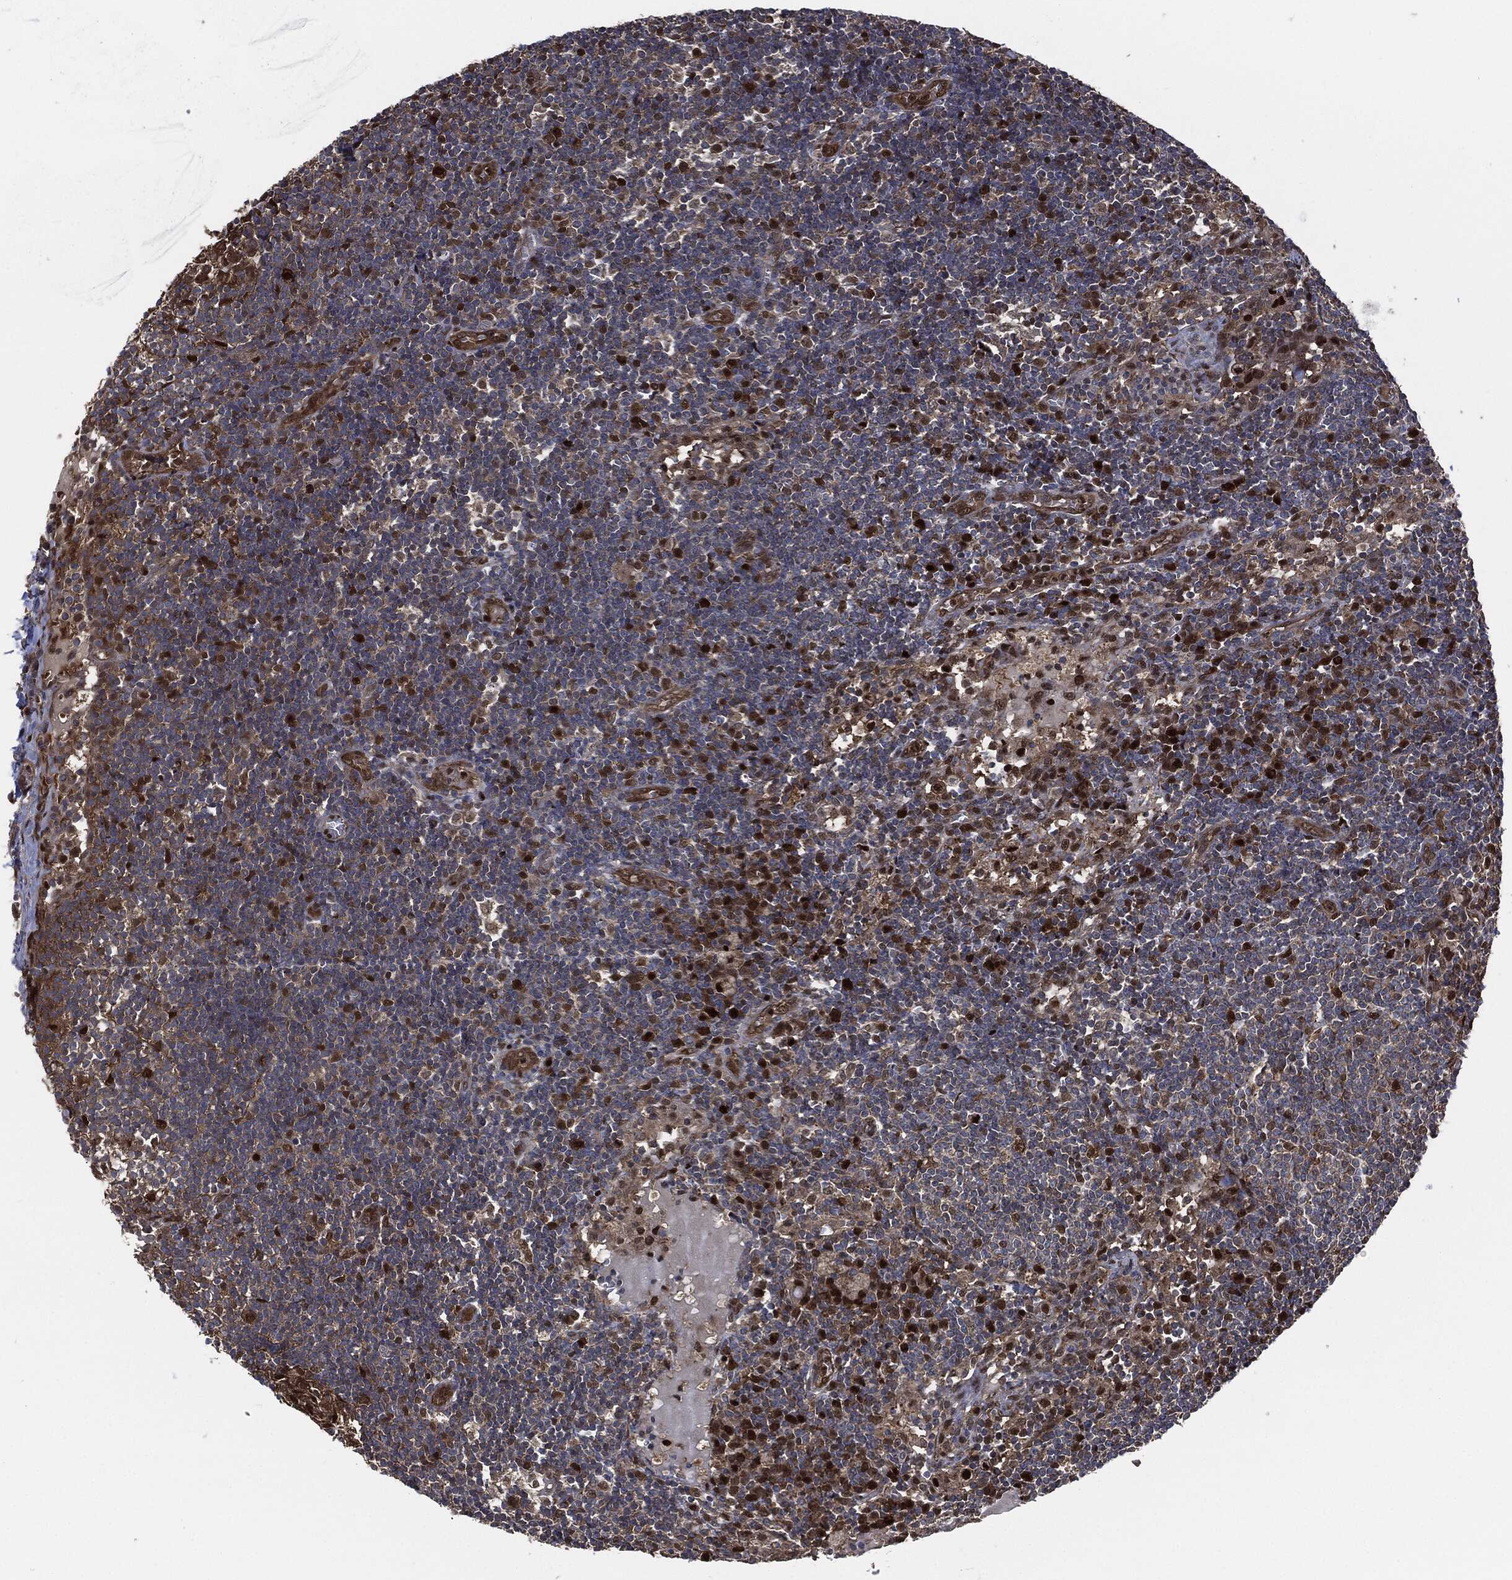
{"staining": {"intensity": "strong", "quantity": ">75%", "location": "nuclear"}, "tissue": "lymph node", "cell_type": "Germinal center cells", "image_type": "normal", "snomed": [{"axis": "morphology", "description": "Normal tissue, NOS"}, {"axis": "morphology", "description": "Adenocarcinoma, NOS"}, {"axis": "topography", "description": "Lymph node"}, {"axis": "topography", "description": "Pancreas"}], "caption": "IHC of benign human lymph node displays high levels of strong nuclear staining in about >75% of germinal center cells. Using DAB (brown) and hematoxylin (blue) stains, captured at high magnification using brightfield microscopy.", "gene": "DCTN1", "patient": {"sex": "female", "age": 58}}